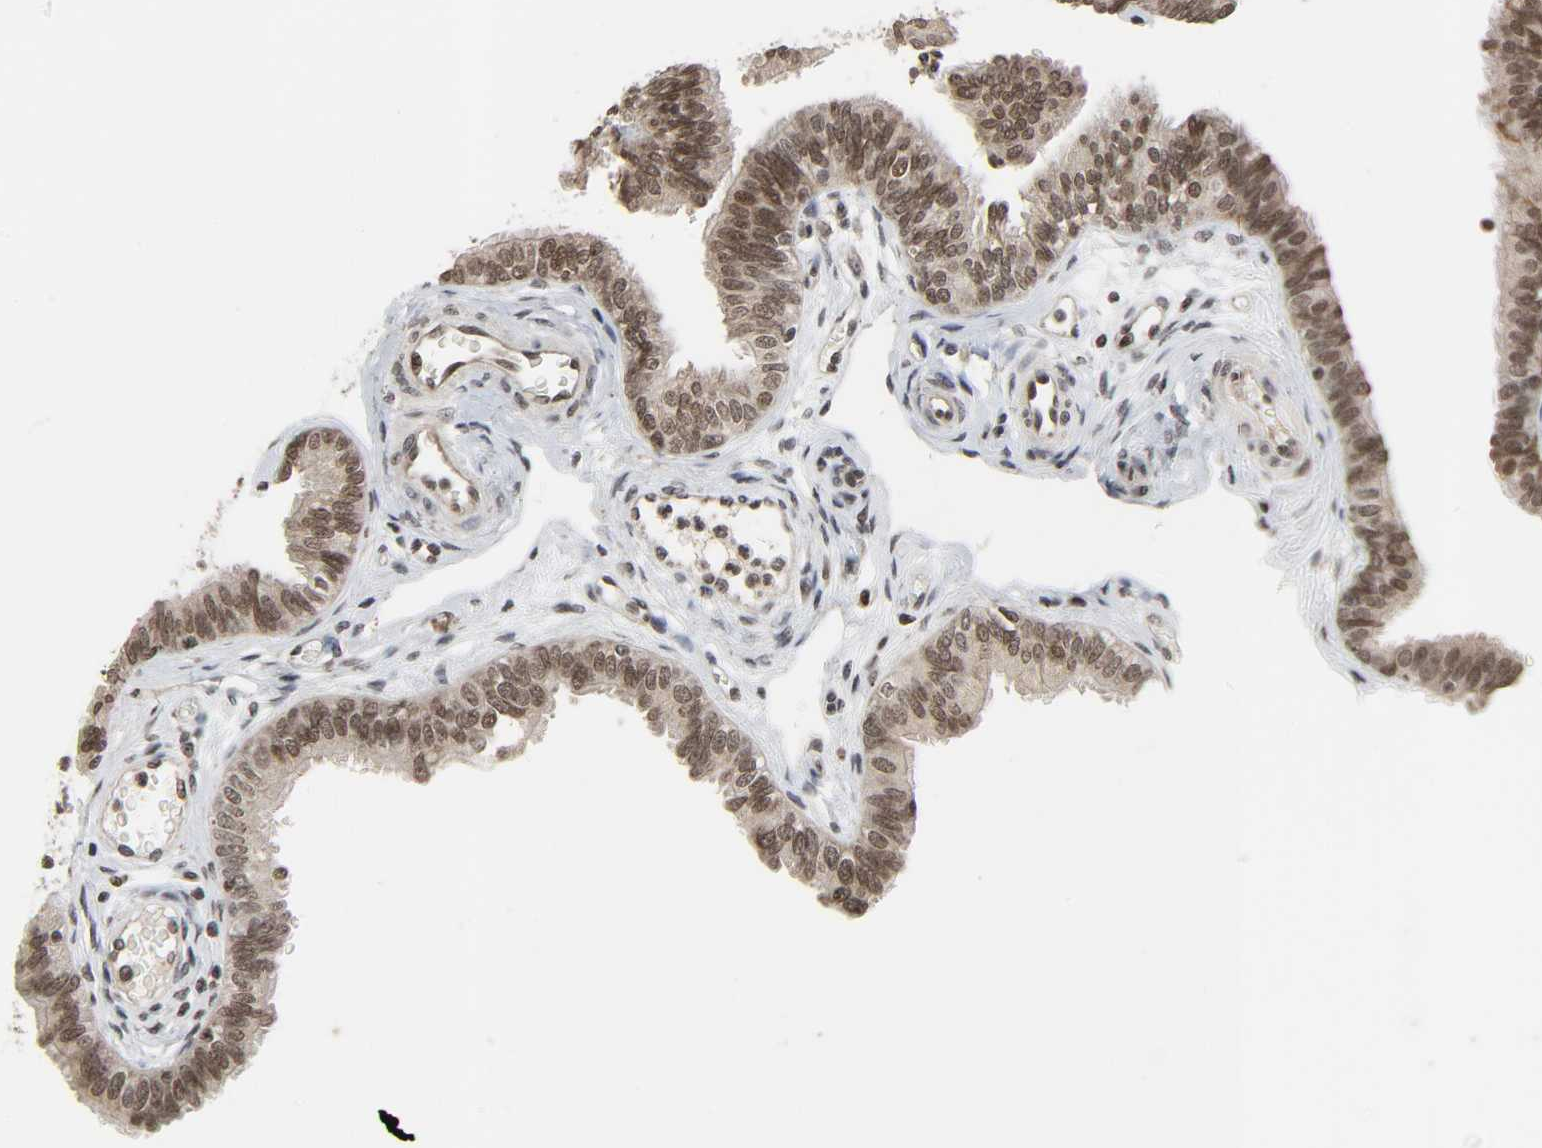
{"staining": {"intensity": "moderate", "quantity": ">75%", "location": "nuclear"}, "tissue": "fallopian tube", "cell_type": "Glandular cells", "image_type": "normal", "snomed": [{"axis": "morphology", "description": "Normal tissue, NOS"}, {"axis": "morphology", "description": "Dermoid, NOS"}, {"axis": "topography", "description": "Fallopian tube"}], "caption": "IHC of unremarkable human fallopian tube displays medium levels of moderate nuclear positivity in approximately >75% of glandular cells.", "gene": "XRCC1", "patient": {"sex": "female", "age": 33}}